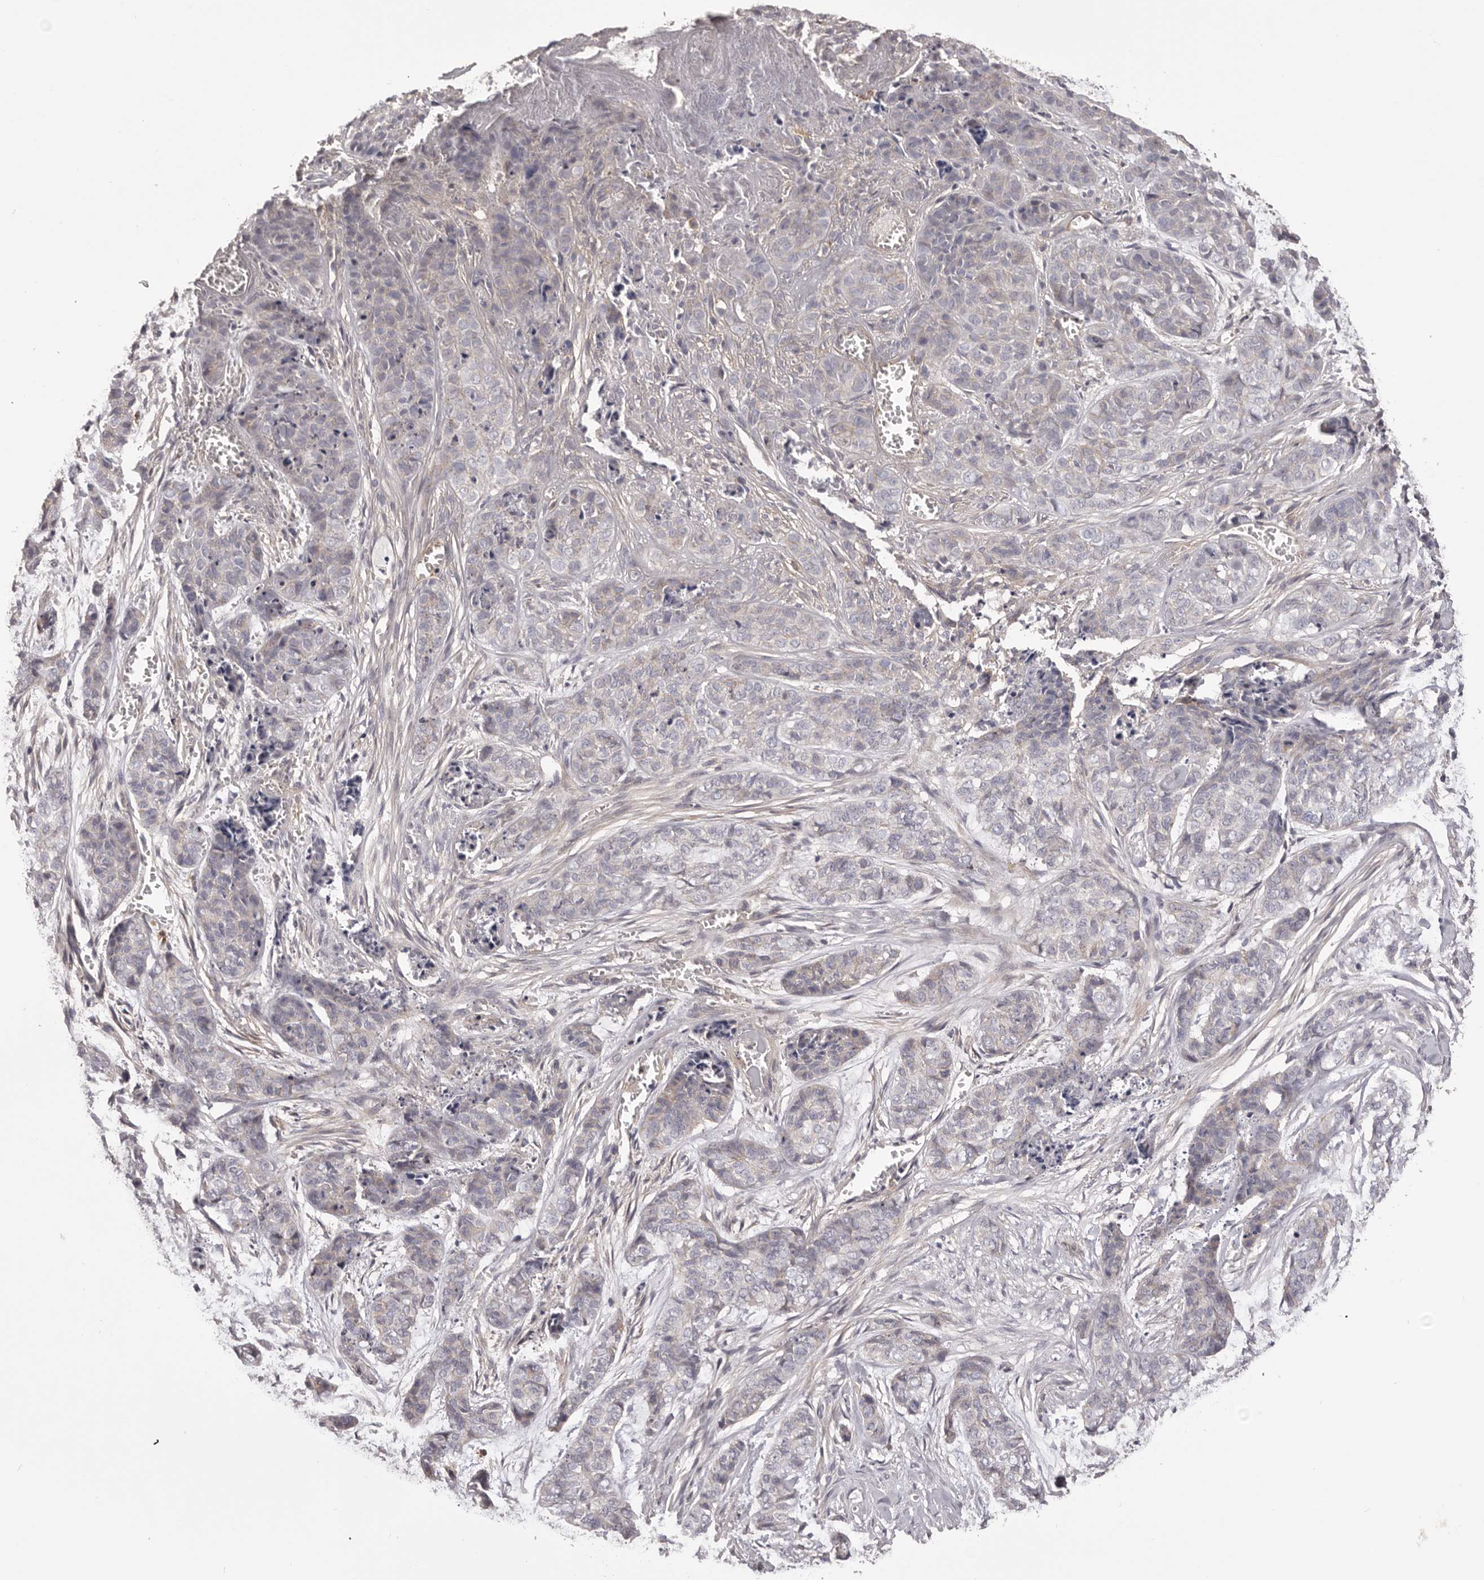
{"staining": {"intensity": "negative", "quantity": "none", "location": "none"}, "tissue": "skin cancer", "cell_type": "Tumor cells", "image_type": "cancer", "snomed": [{"axis": "morphology", "description": "Basal cell carcinoma"}, {"axis": "topography", "description": "Skin"}], "caption": "Tumor cells are negative for brown protein staining in skin basal cell carcinoma.", "gene": "DMRT2", "patient": {"sex": "female", "age": 64}}